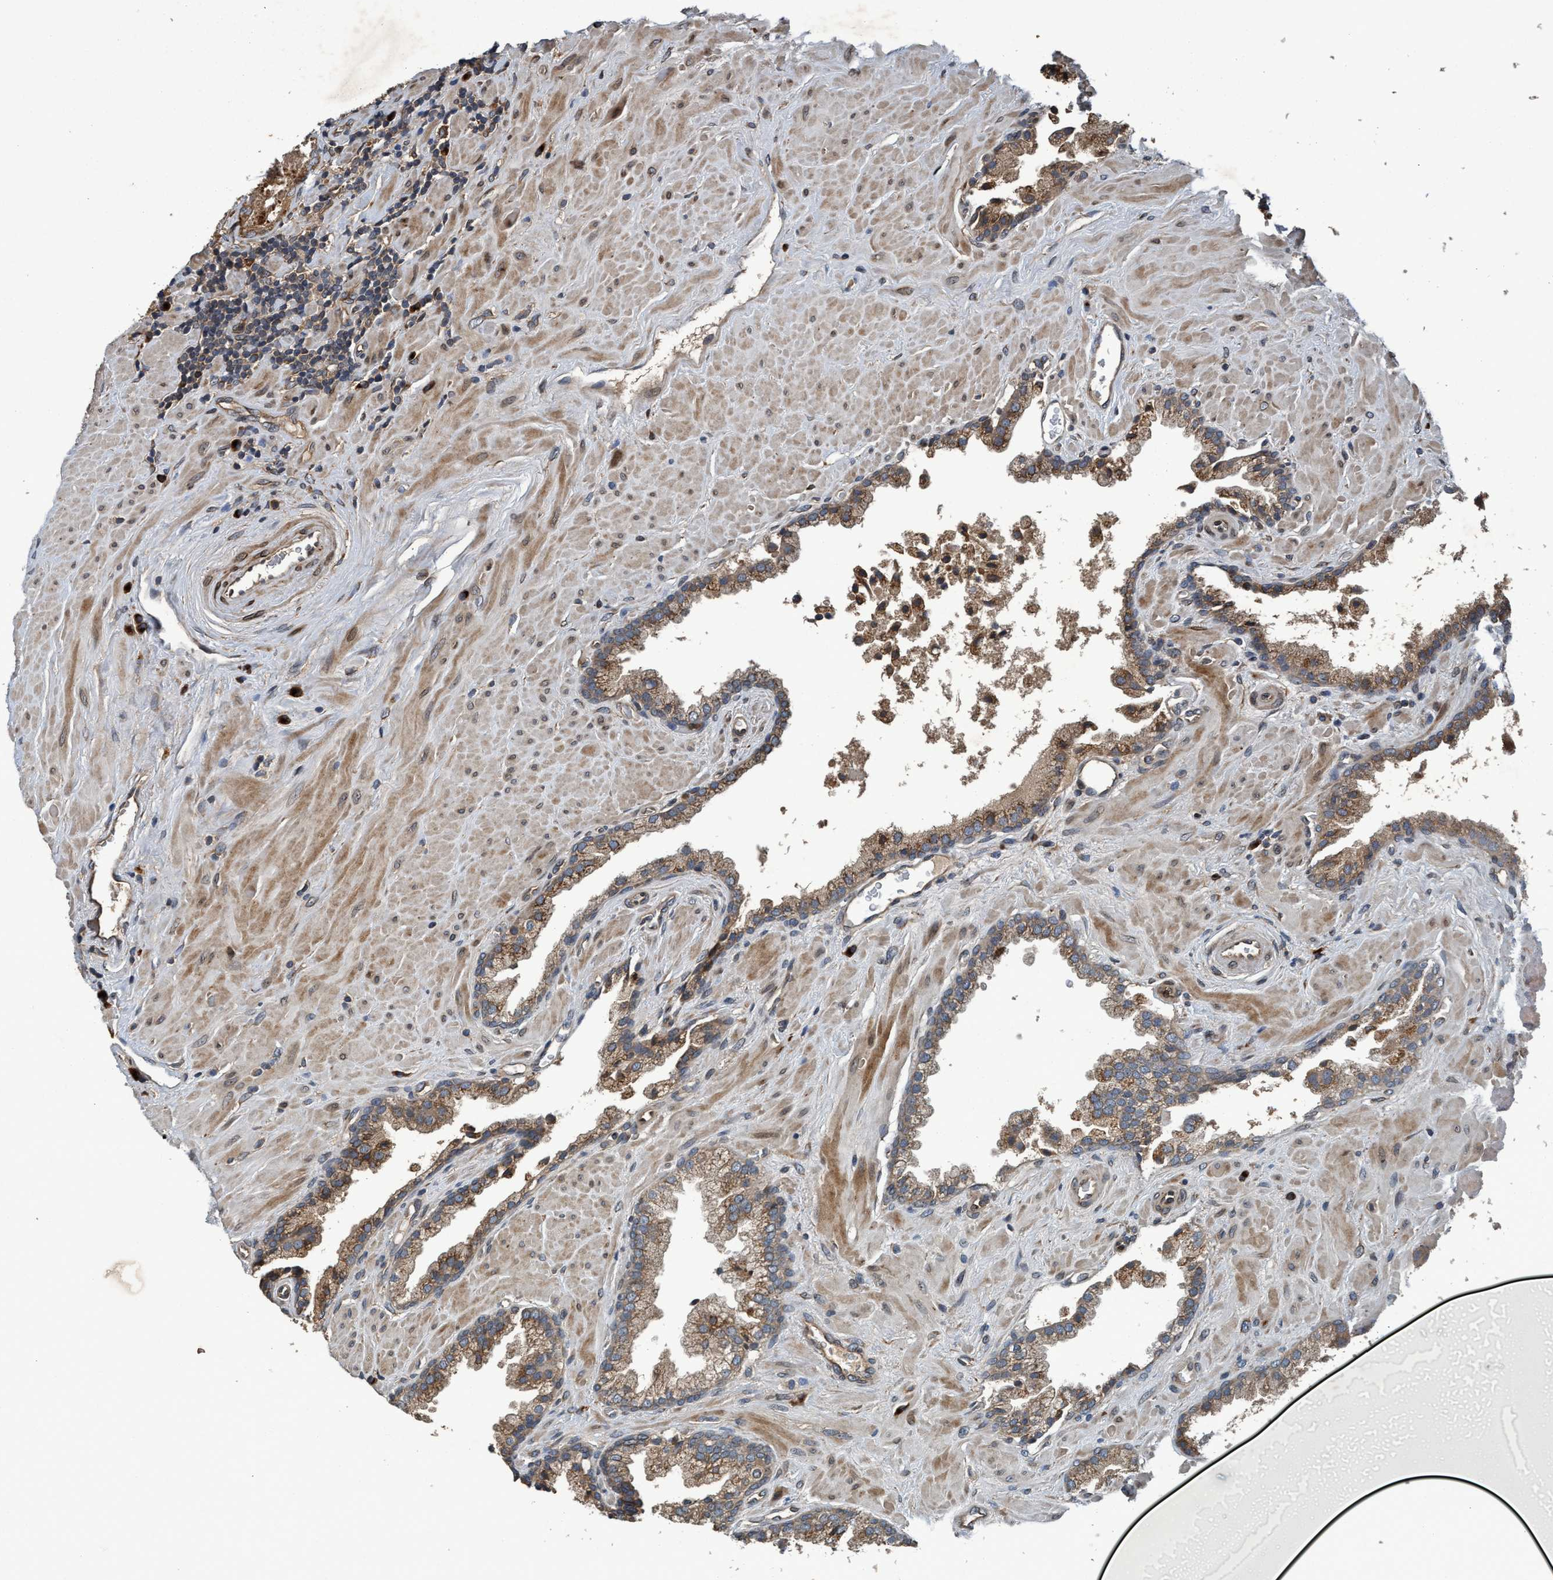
{"staining": {"intensity": "weak", "quantity": ">75%", "location": "cytoplasmic/membranous"}, "tissue": "prostate cancer", "cell_type": "Tumor cells", "image_type": "cancer", "snomed": [{"axis": "morphology", "description": "Adenocarcinoma, Low grade"}, {"axis": "topography", "description": "Prostate"}], "caption": "Immunohistochemistry (IHC) histopathology image of neoplastic tissue: prostate adenocarcinoma (low-grade) stained using immunohistochemistry exhibits low levels of weak protein expression localized specifically in the cytoplasmic/membranous of tumor cells, appearing as a cytoplasmic/membranous brown color.", "gene": "MACC1", "patient": {"sex": "male", "age": 71}}